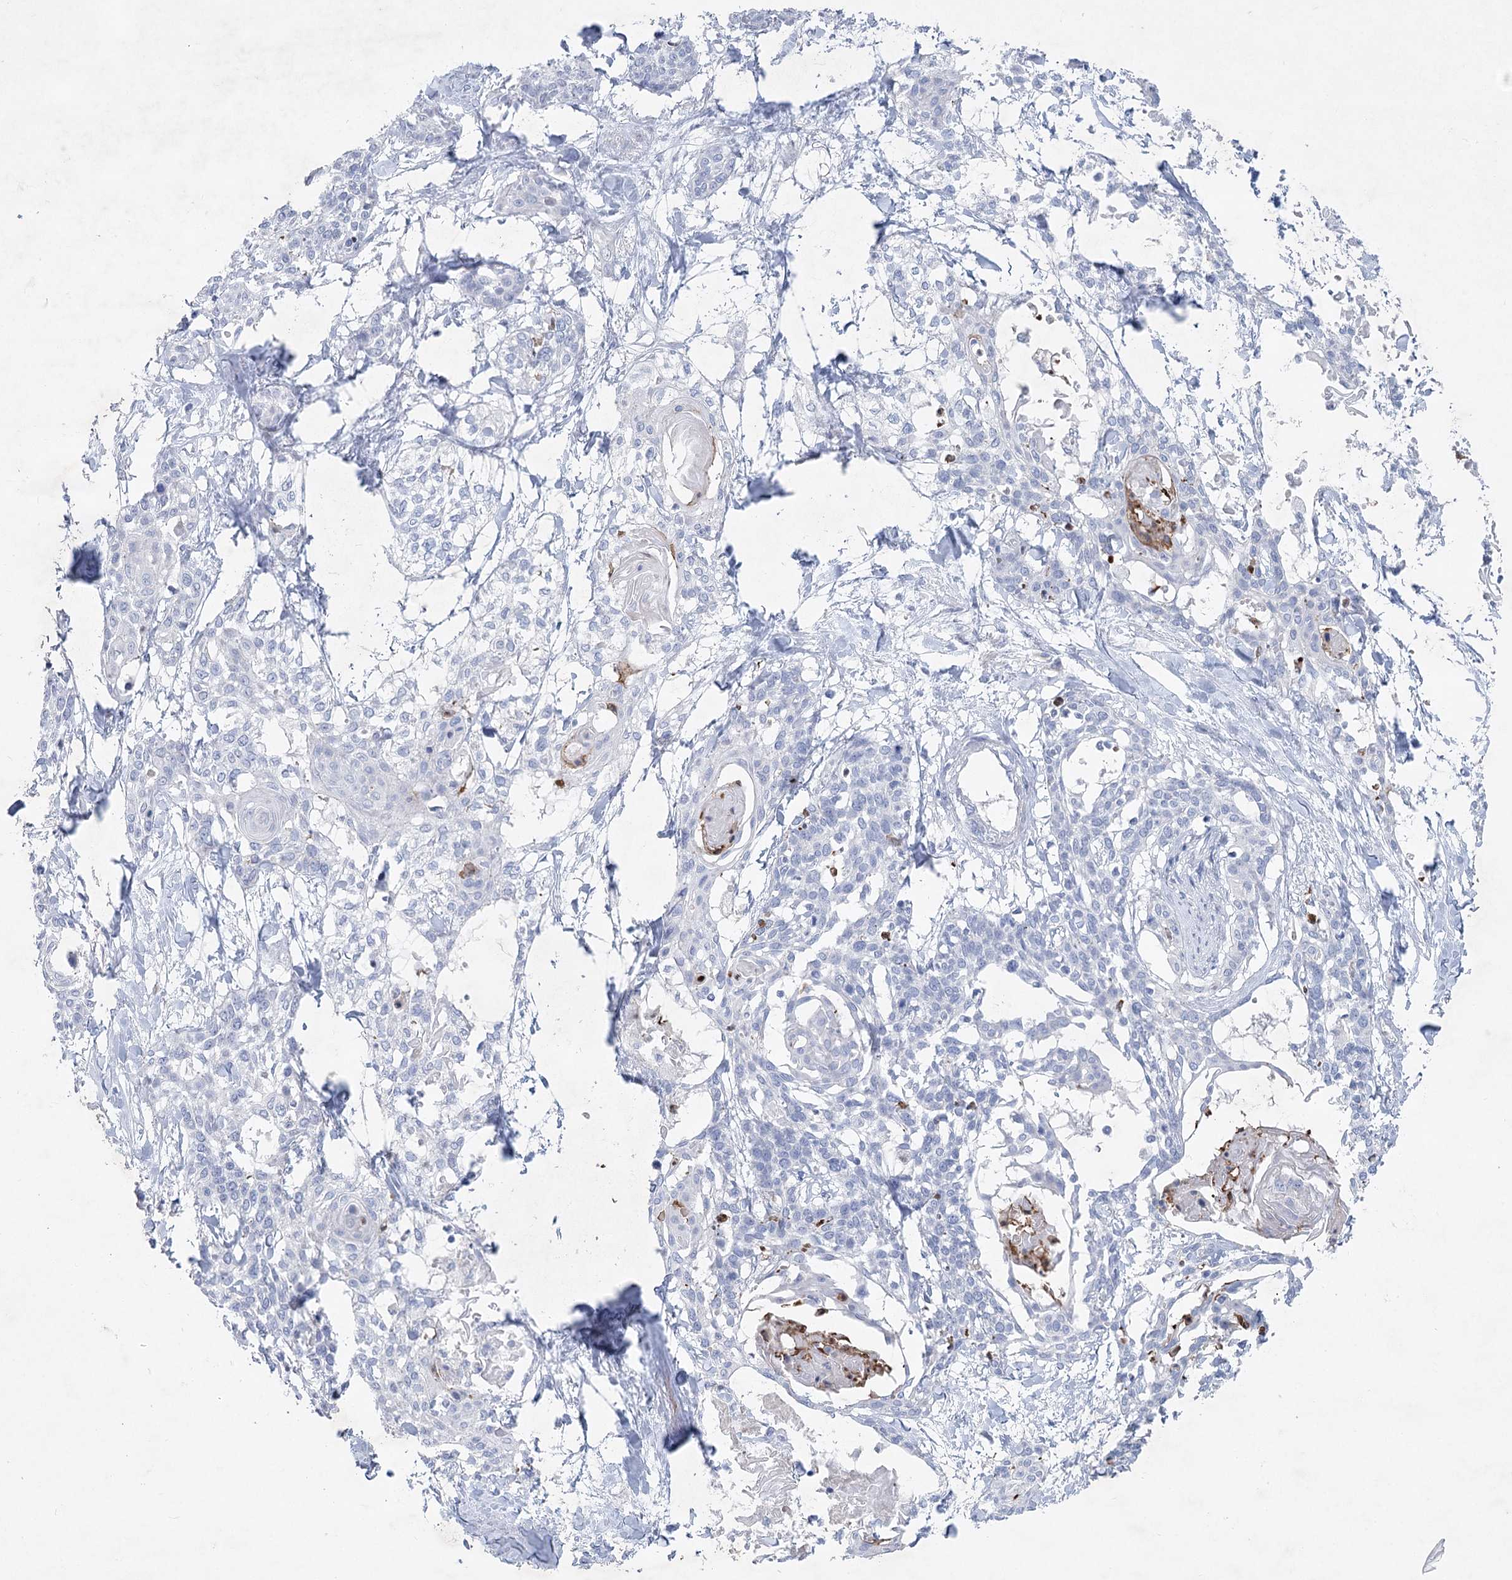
{"staining": {"intensity": "negative", "quantity": "none", "location": "none"}, "tissue": "cervical cancer", "cell_type": "Tumor cells", "image_type": "cancer", "snomed": [{"axis": "morphology", "description": "Squamous cell carcinoma, NOS"}, {"axis": "topography", "description": "Cervix"}], "caption": "DAB (3,3'-diaminobenzidine) immunohistochemical staining of cervical cancer demonstrates no significant expression in tumor cells. (DAB (3,3'-diaminobenzidine) IHC visualized using brightfield microscopy, high magnification).", "gene": "WDR74", "patient": {"sex": "female", "age": 57}}